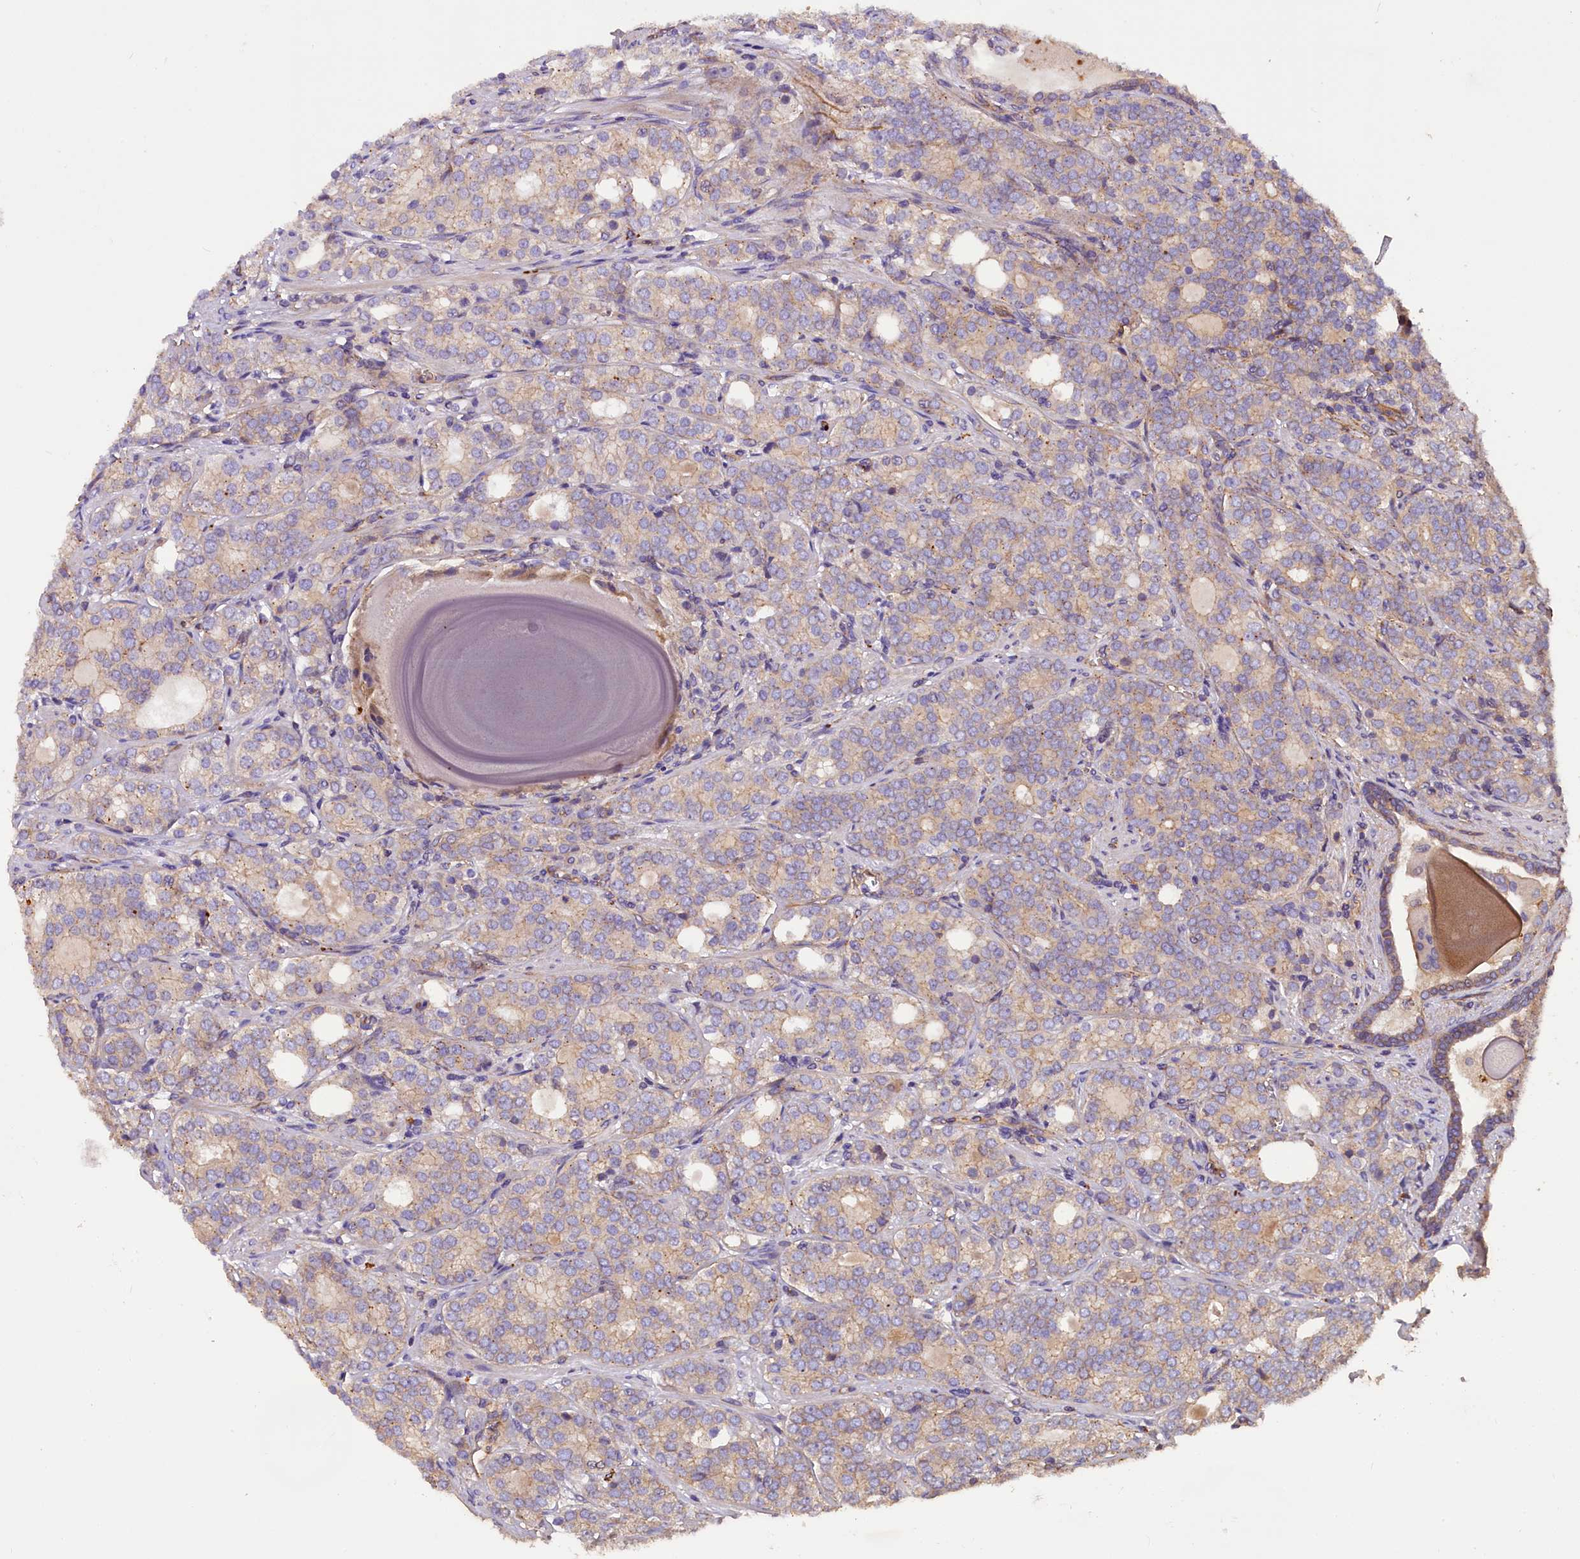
{"staining": {"intensity": "weak", "quantity": "25%-75%", "location": "cytoplasmic/membranous"}, "tissue": "prostate cancer", "cell_type": "Tumor cells", "image_type": "cancer", "snomed": [{"axis": "morphology", "description": "Adenocarcinoma, High grade"}, {"axis": "topography", "description": "Prostate"}], "caption": "Approximately 25%-75% of tumor cells in human prostate cancer display weak cytoplasmic/membranous protein expression as visualized by brown immunohistochemical staining.", "gene": "ERMARD", "patient": {"sex": "male", "age": 64}}